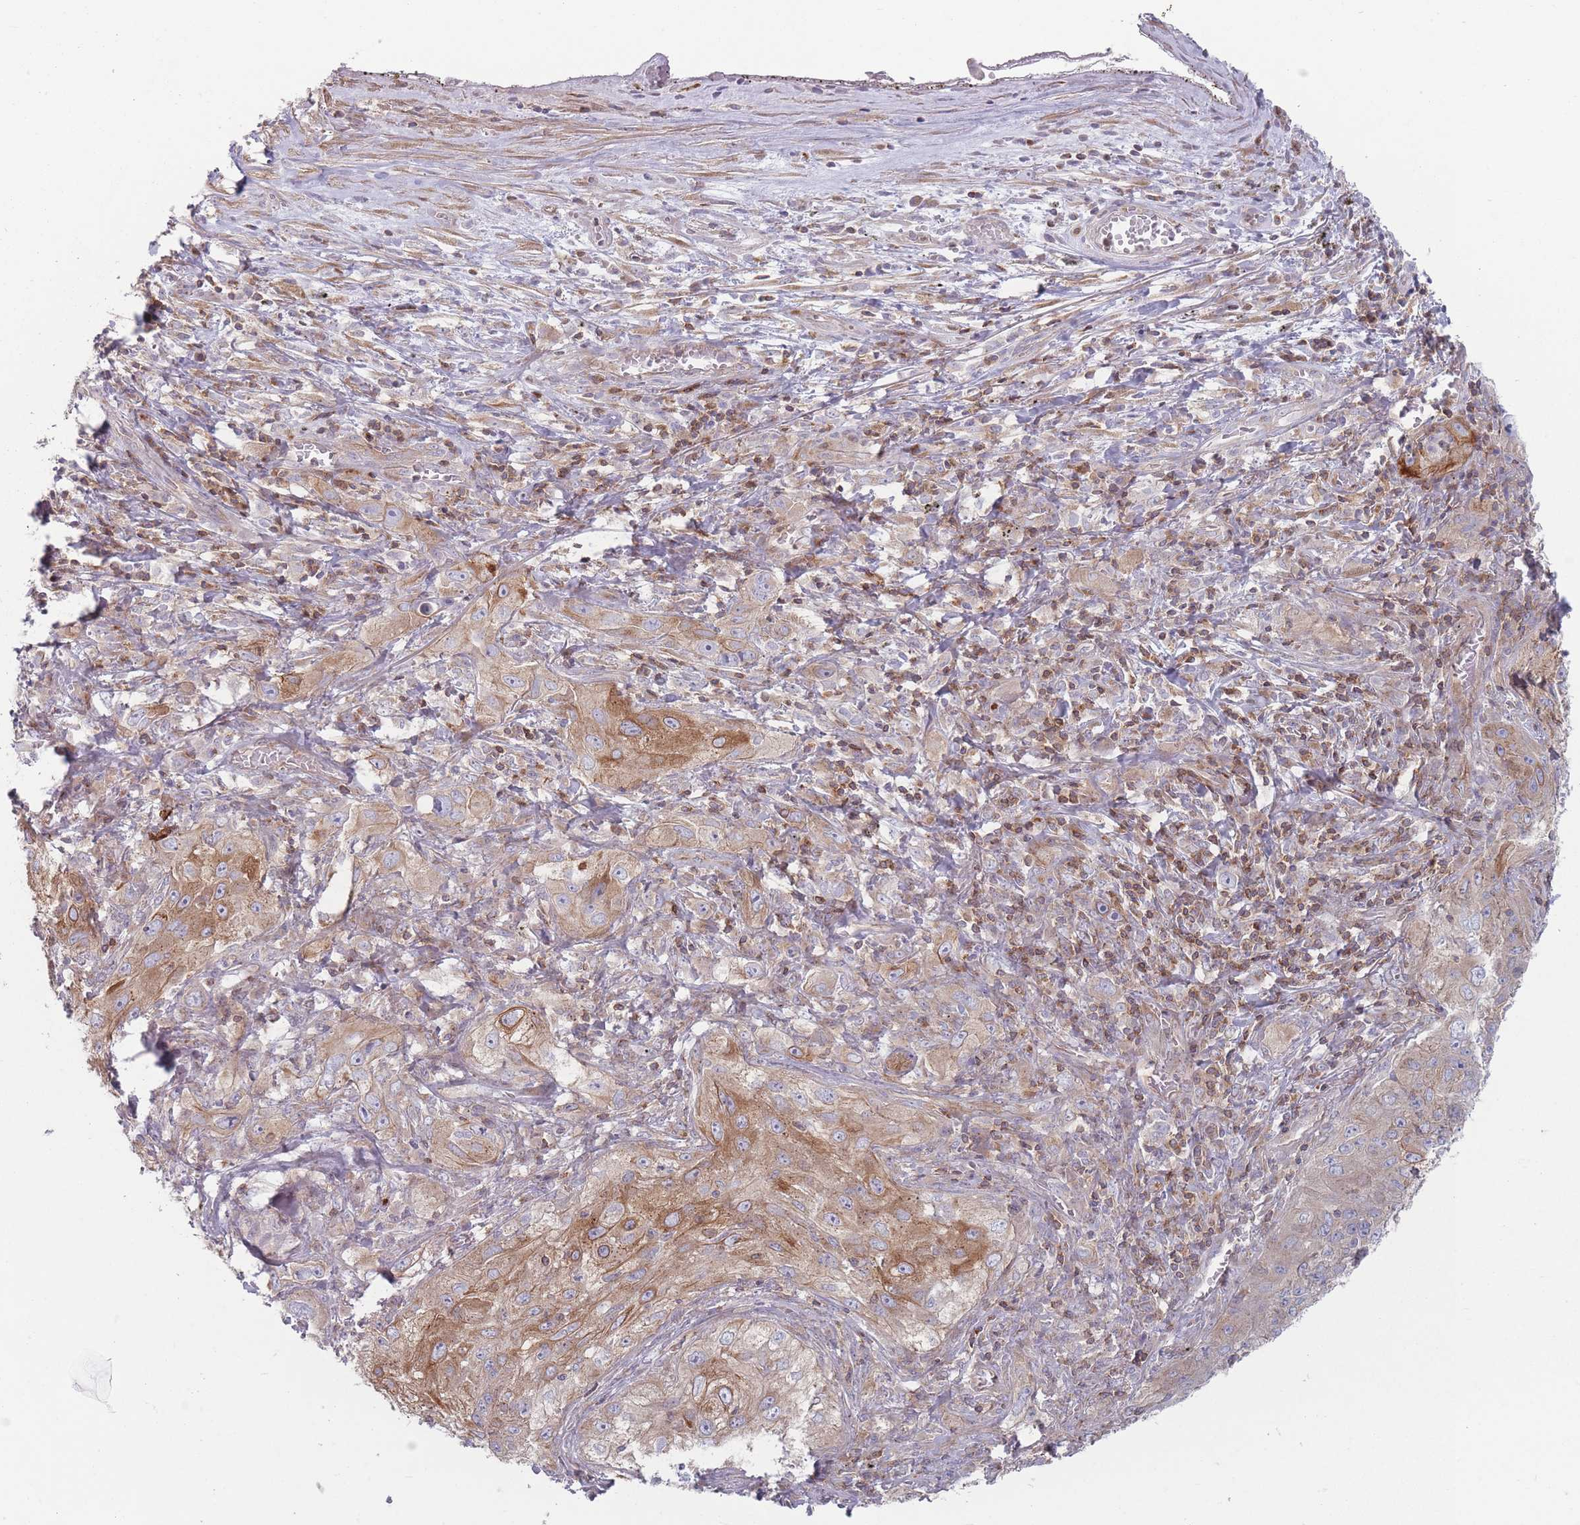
{"staining": {"intensity": "moderate", "quantity": "25%-75%", "location": "cytoplasmic/membranous"}, "tissue": "lung cancer", "cell_type": "Tumor cells", "image_type": "cancer", "snomed": [{"axis": "morphology", "description": "Squamous cell carcinoma, NOS"}, {"axis": "topography", "description": "Lung"}], "caption": "A brown stain labels moderate cytoplasmic/membranous expression of a protein in lung cancer tumor cells.", "gene": "HSBP1L1", "patient": {"sex": "female", "age": 69}}